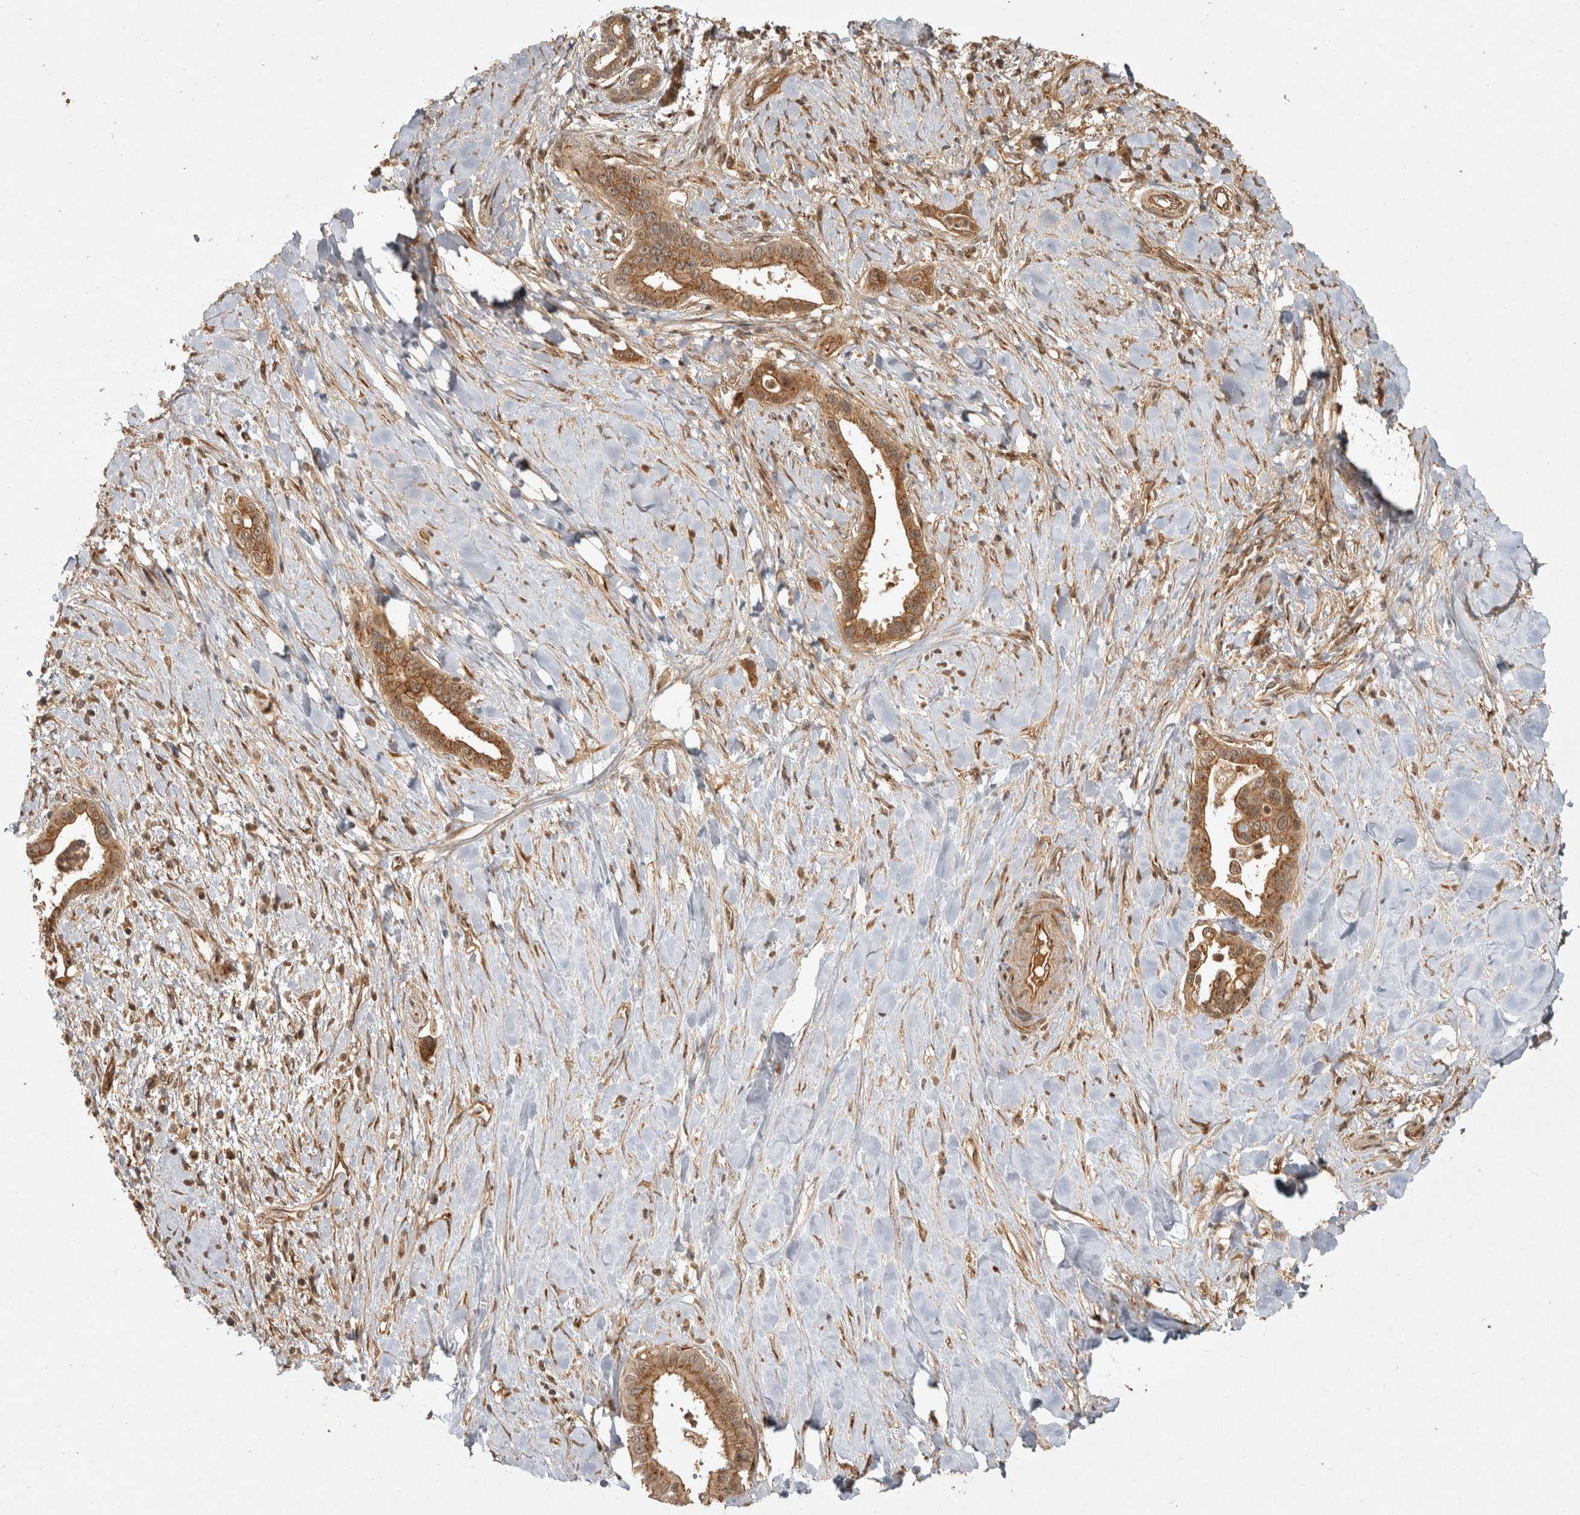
{"staining": {"intensity": "moderate", "quantity": ">75%", "location": "cytoplasmic/membranous"}, "tissue": "liver cancer", "cell_type": "Tumor cells", "image_type": "cancer", "snomed": [{"axis": "morphology", "description": "Cholangiocarcinoma"}, {"axis": "topography", "description": "Liver"}], "caption": "Moderate cytoplasmic/membranous staining for a protein is appreciated in approximately >75% of tumor cells of liver cholangiocarcinoma using immunohistochemistry.", "gene": "CAMSAP2", "patient": {"sex": "female", "age": 54}}